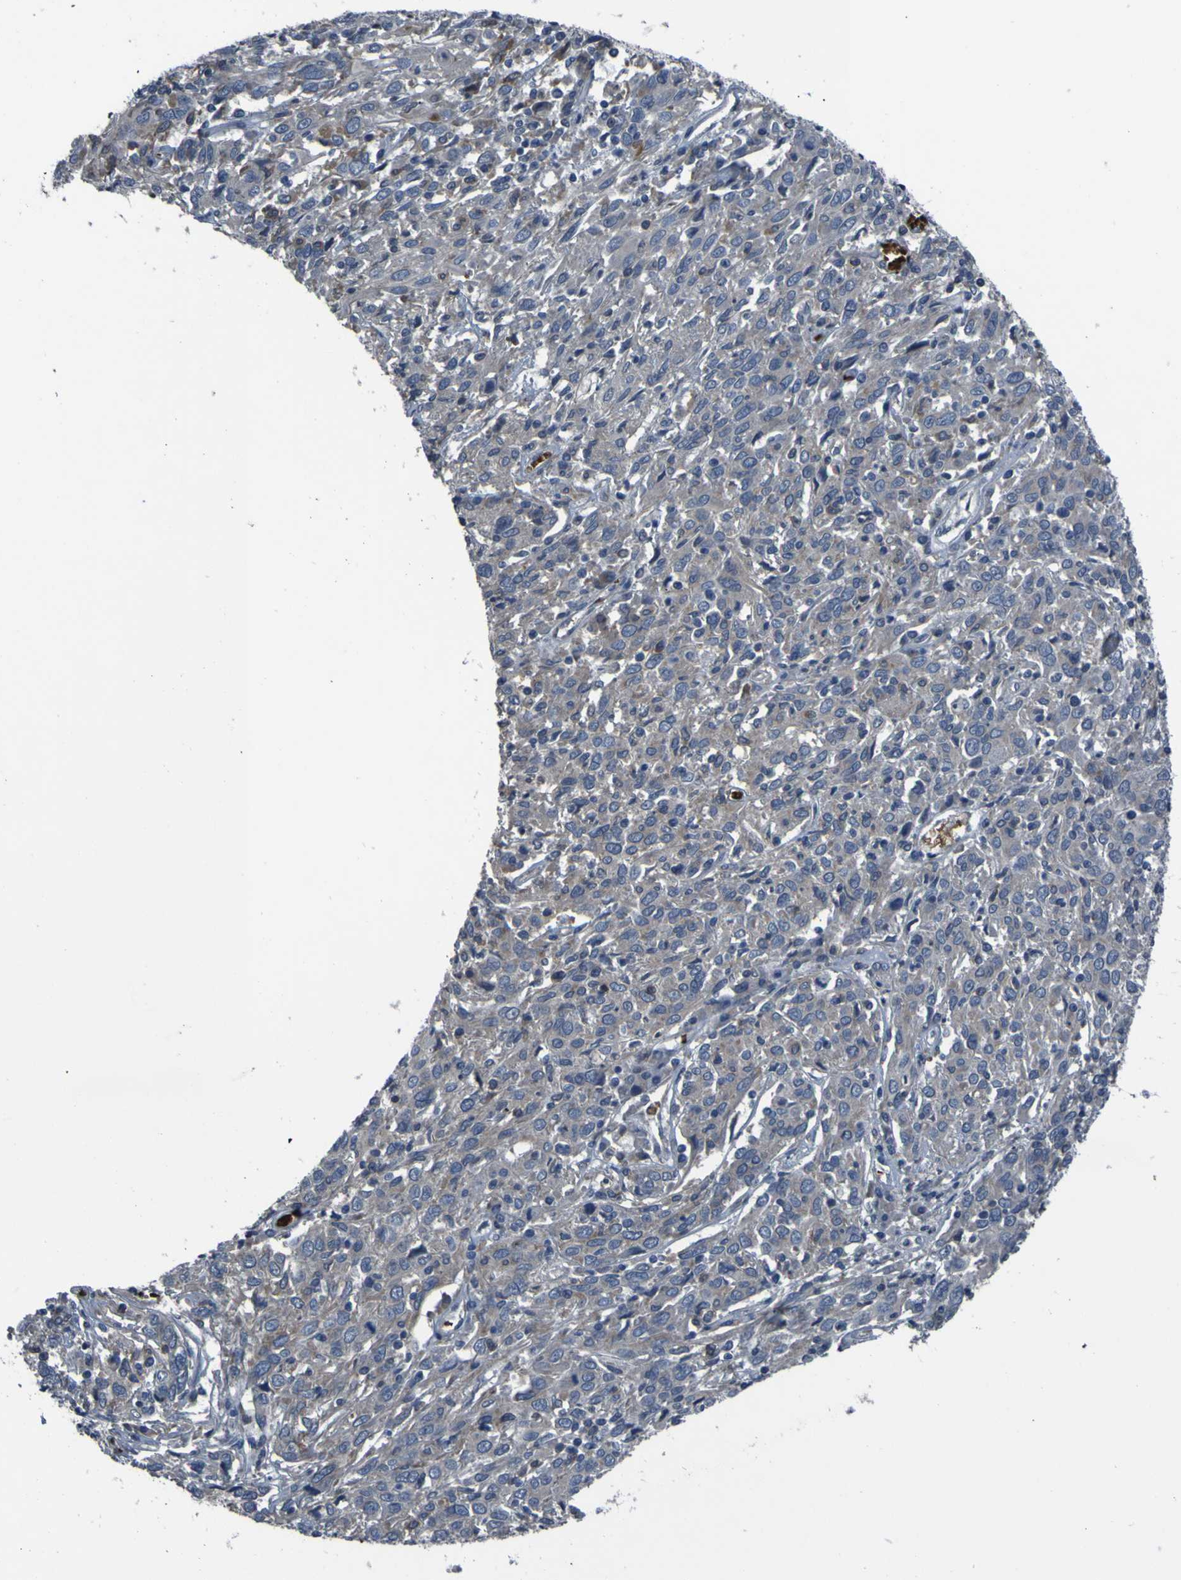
{"staining": {"intensity": "weak", "quantity": "<25%", "location": "cytoplasmic/membranous"}, "tissue": "cervical cancer", "cell_type": "Tumor cells", "image_type": "cancer", "snomed": [{"axis": "morphology", "description": "Squamous cell carcinoma, NOS"}, {"axis": "topography", "description": "Cervix"}], "caption": "There is no significant positivity in tumor cells of cervical squamous cell carcinoma.", "gene": "GRAMD1A", "patient": {"sex": "female", "age": 46}}